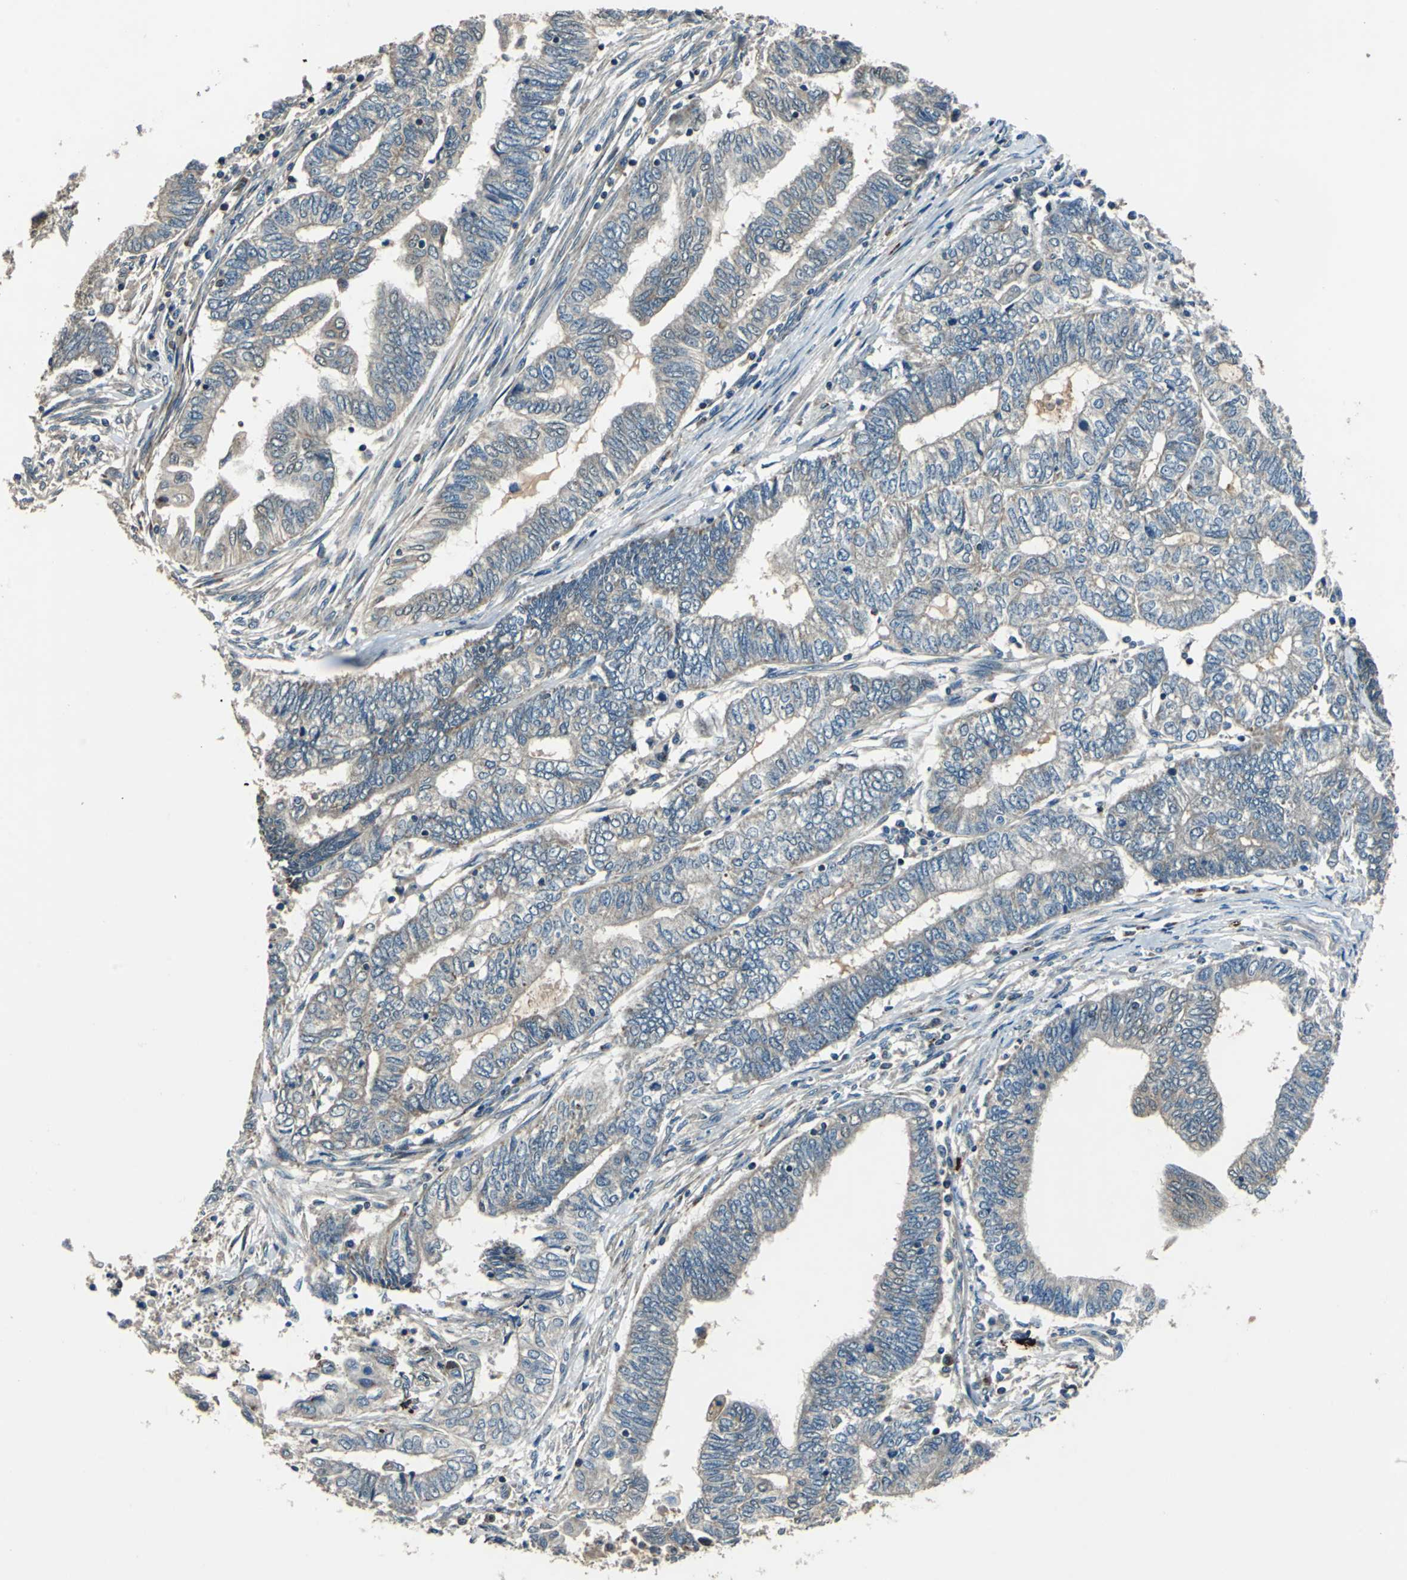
{"staining": {"intensity": "weak", "quantity": "25%-75%", "location": "cytoplasmic/membranous"}, "tissue": "endometrial cancer", "cell_type": "Tumor cells", "image_type": "cancer", "snomed": [{"axis": "morphology", "description": "Adenocarcinoma, NOS"}, {"axis": "topography", "description": "Uterus"}, {"axis": "topography", "description": "Endometrium"}], "caption": "This is a photomicrograph of IHC staining of endometrial adenocarcinoma, which shows weak positivity in the cytoplasmic/membranous of tumor cells.", "gene": "SLC19A2", "patient": {"sex": "female", "age": 70}}